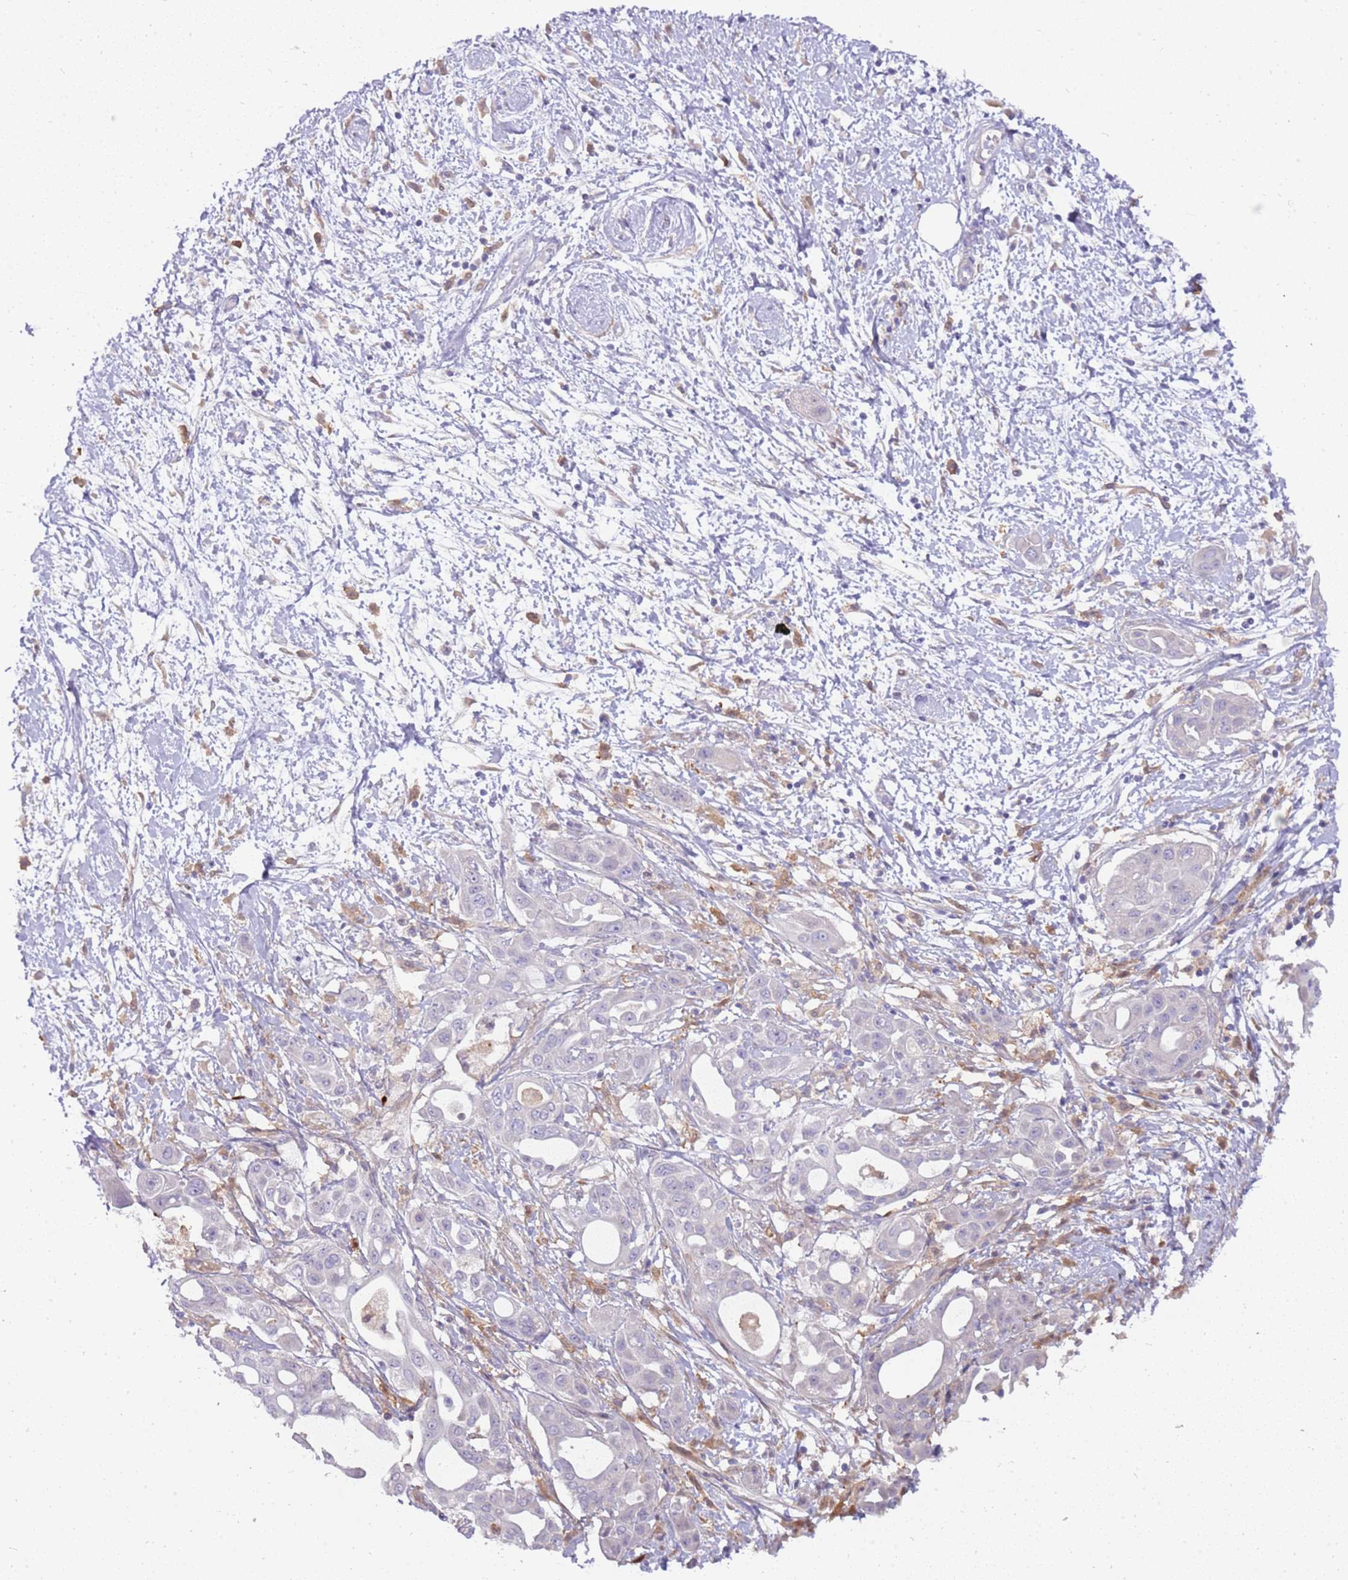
{"staining": {"intensity": "negative", "quantity": "none", "location": "none"}, "tissue": "pancreatic cancer", "cell_type": "Tumor cells", "image_type": "cancer", "snomed": [{"axis": "morphology", "description": "Adenocarcinoma, NOS"}, {"axis": "topography", "description": "Pancreas"}], "caption": "High magnification brightfield microscopy of pancreatic adenocarcinoma stained with DAB (brown) and counterstained with hematoxylin (blue): tumor cells show no significant expression.", "gene": "DIPK1C", "patient": {"sex": "male", "age": 68}}